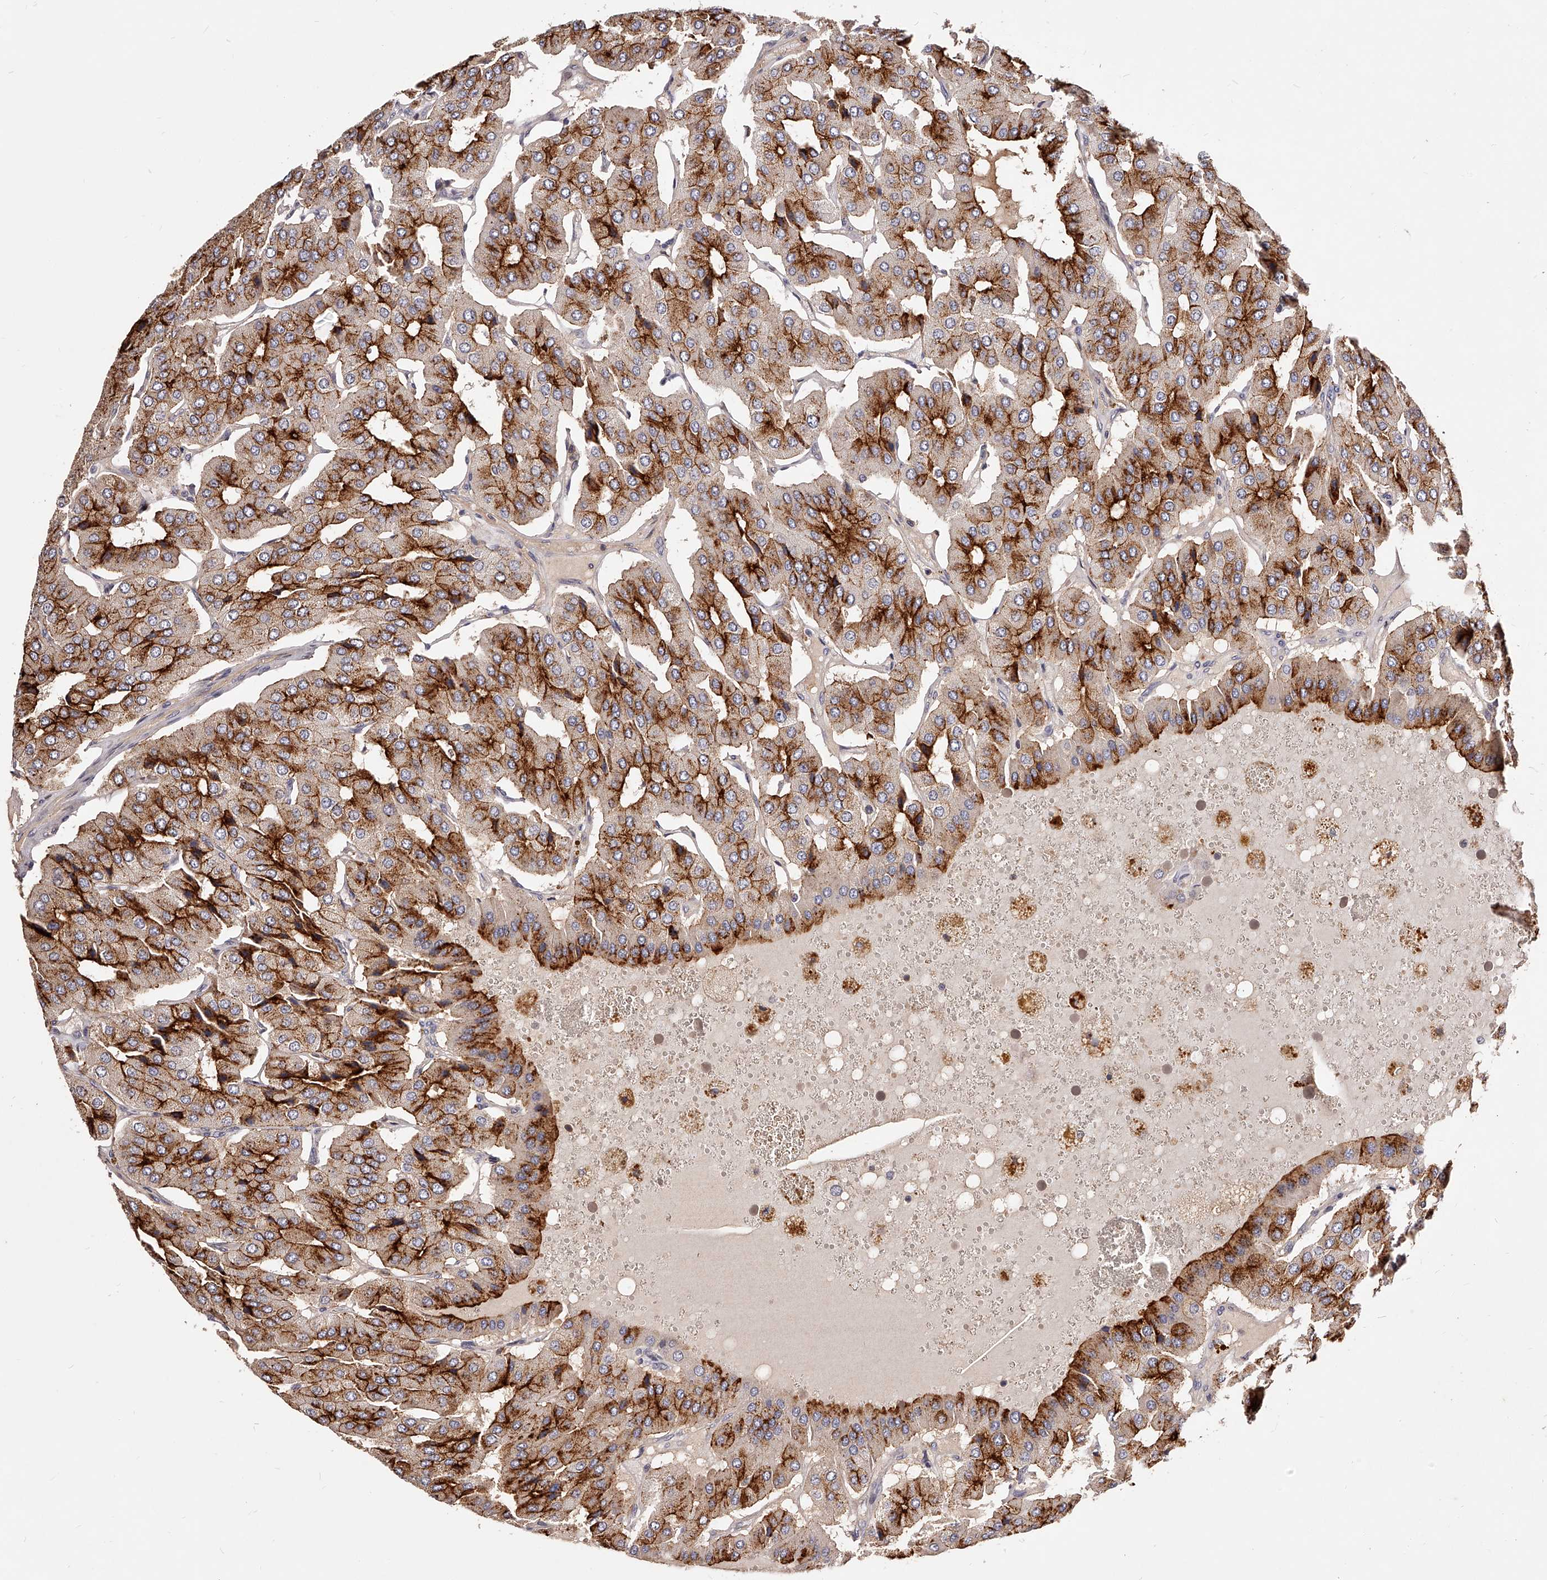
{"staining": {"intensity": "strong", "quantity": ">75%", "location": "cytoplasmic/membranous"}, "tissue": "parathyroid gland", "cell_type": "Glandular cells", "image_type": "normal", "snomed": [{"axis": "morphology", "description": "Normal tissue, NOS"}, {"axis": "morphology", "description": "Adenoma, NOS"}, {"axis": "topography", "description": "Parathyroid gland"}], "caption": "A histopathology image showing strong cytoplasmic/membranous staining in approximately >75% of glandular cells in benign parathyroid gland, as visualized by brown immunohistochemical staining.", "gene": "PHACTR1", "patient": {"sex": "female", "age": 86}}